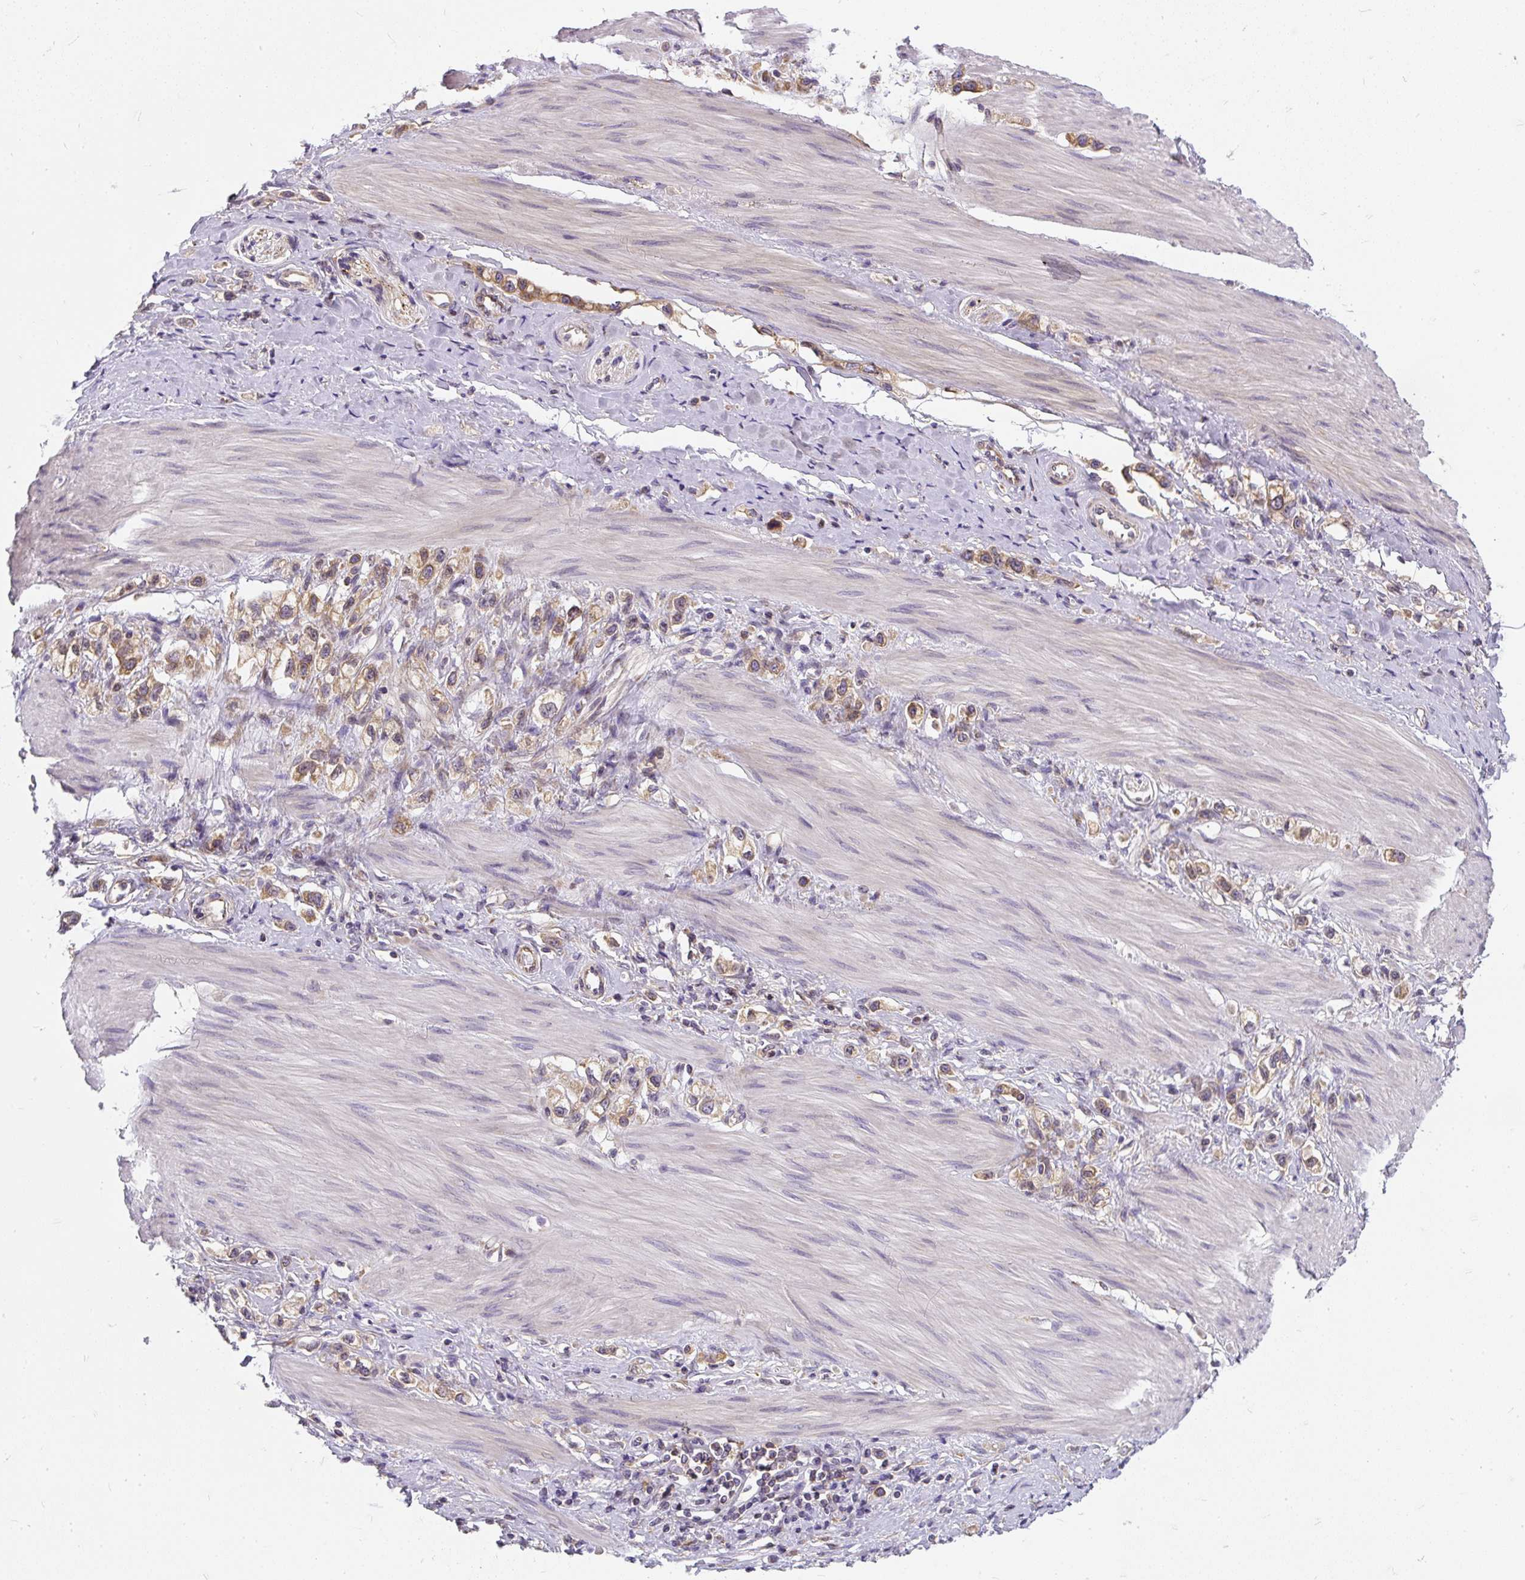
{"staining": {"intensity": "moderate", "quantity": ">75%", "location": "cytoplasmic/membranous"}, "tissue": "stomach cancer", "cell_type": "Tumor cells", "image_type": "cancer", "snomed": [{"axis": "morphology", "description": "Adenocarcinoma, NOS"}, {"axis": "topography", "description": "Stomach"}], "caption": "IHC image of stomach adenocarcinoma stained for a protein (brown), which shows medium levels of moderate cytoplasmic/membranous positivity in approximately >75% of tumor cells.", "gene": "CYP20A1", "patient": {"sex": "female", "age": 65}}